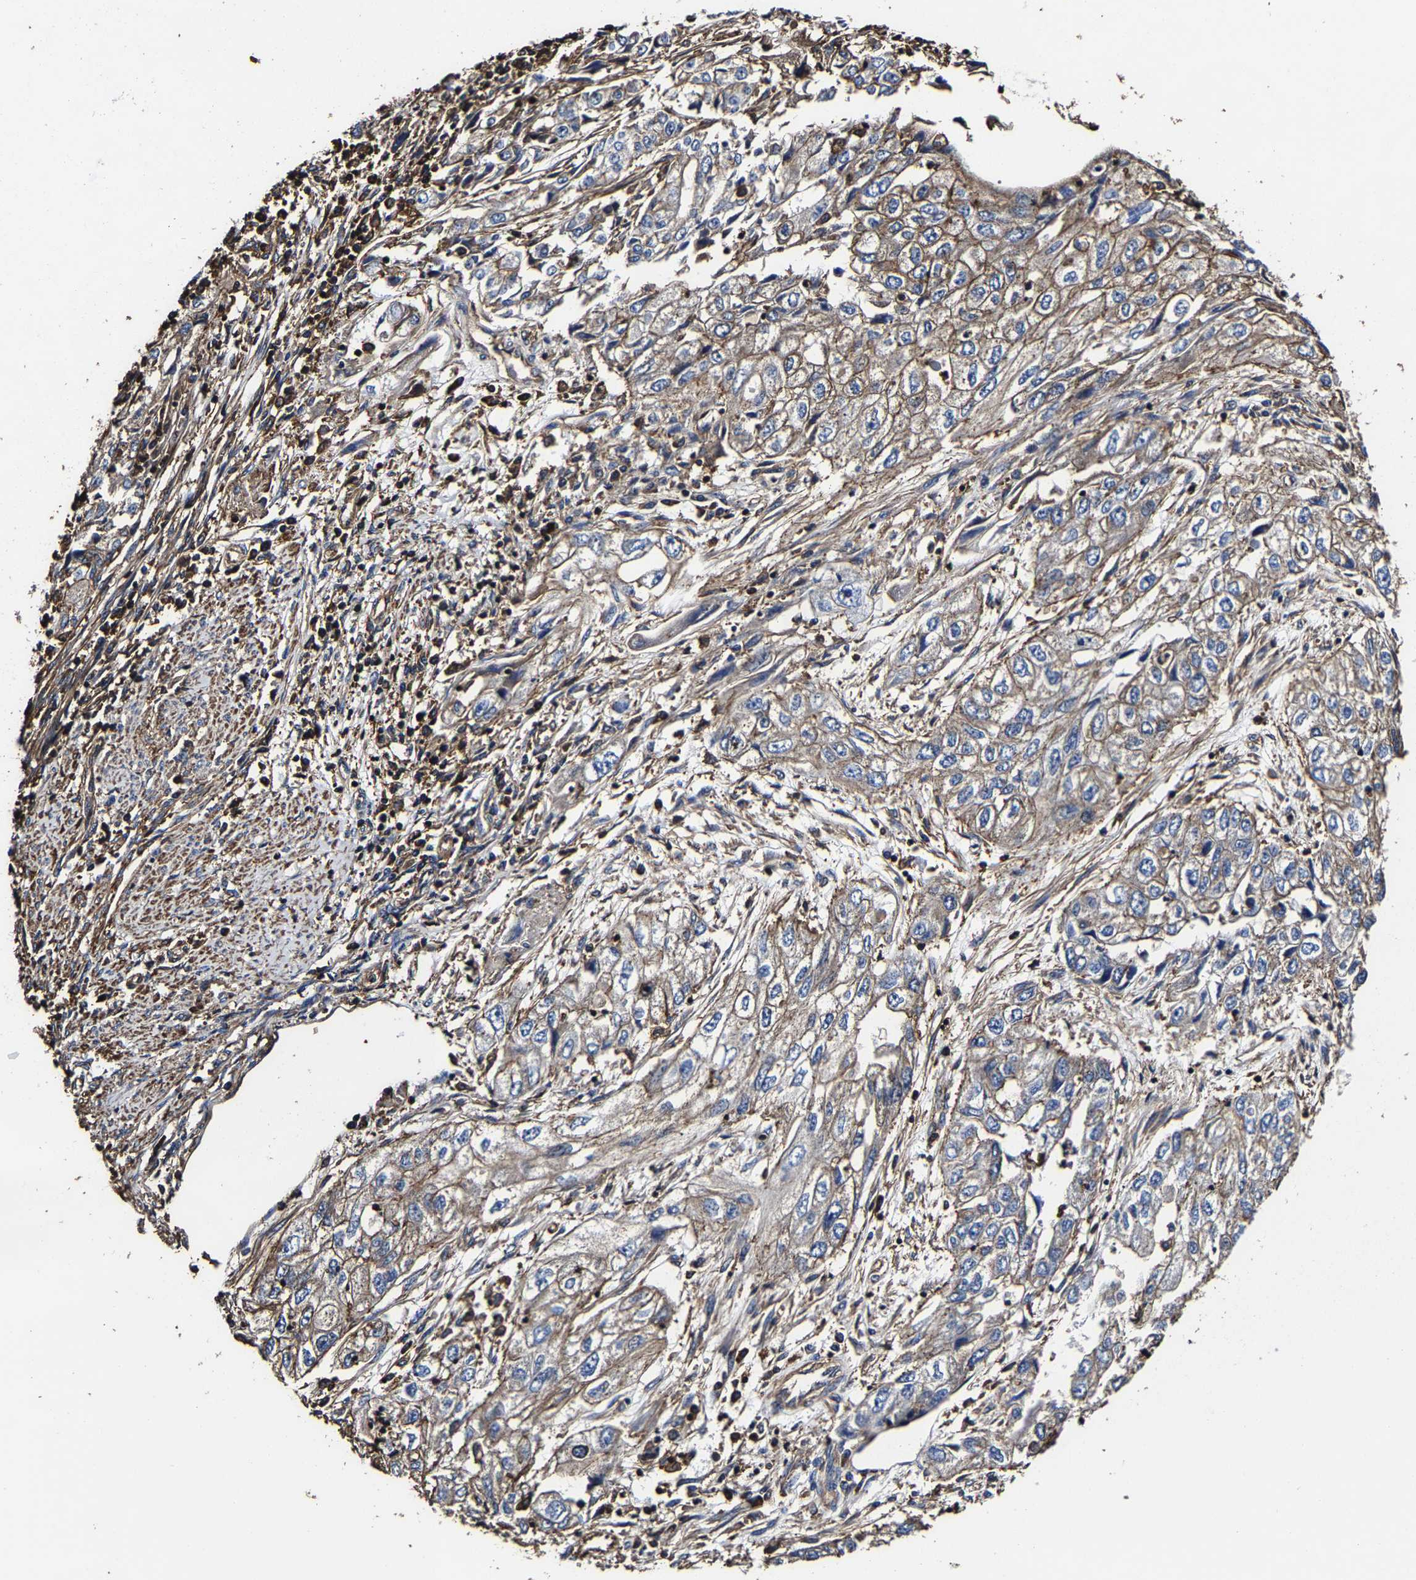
{"staining": {"intensity": "moderate", "quantity": ">75%", "location": "cytoplasmic/membranous"}, "tissue": "endometrial cancer", "cell_type": "Tumor cells", "image_type": "cancer", "snomed": [{"axis": "morphology", "description": "Adenocarcinoma, NOS"}, {"axis": "topography", "description": "Endometrium"}], "caption": "Immunohistochemical staining of endometrial cancer (adenocarcinoma) displays moderate cytoplasmic/membranous protein expression in about >75% of tumor cells. (DAB (3,3'-diaminobenzidine) IHC with brightfield microscopy, high magnification).", "gene": "SSH3", "patient": {"sex": "female", "age": 49}}